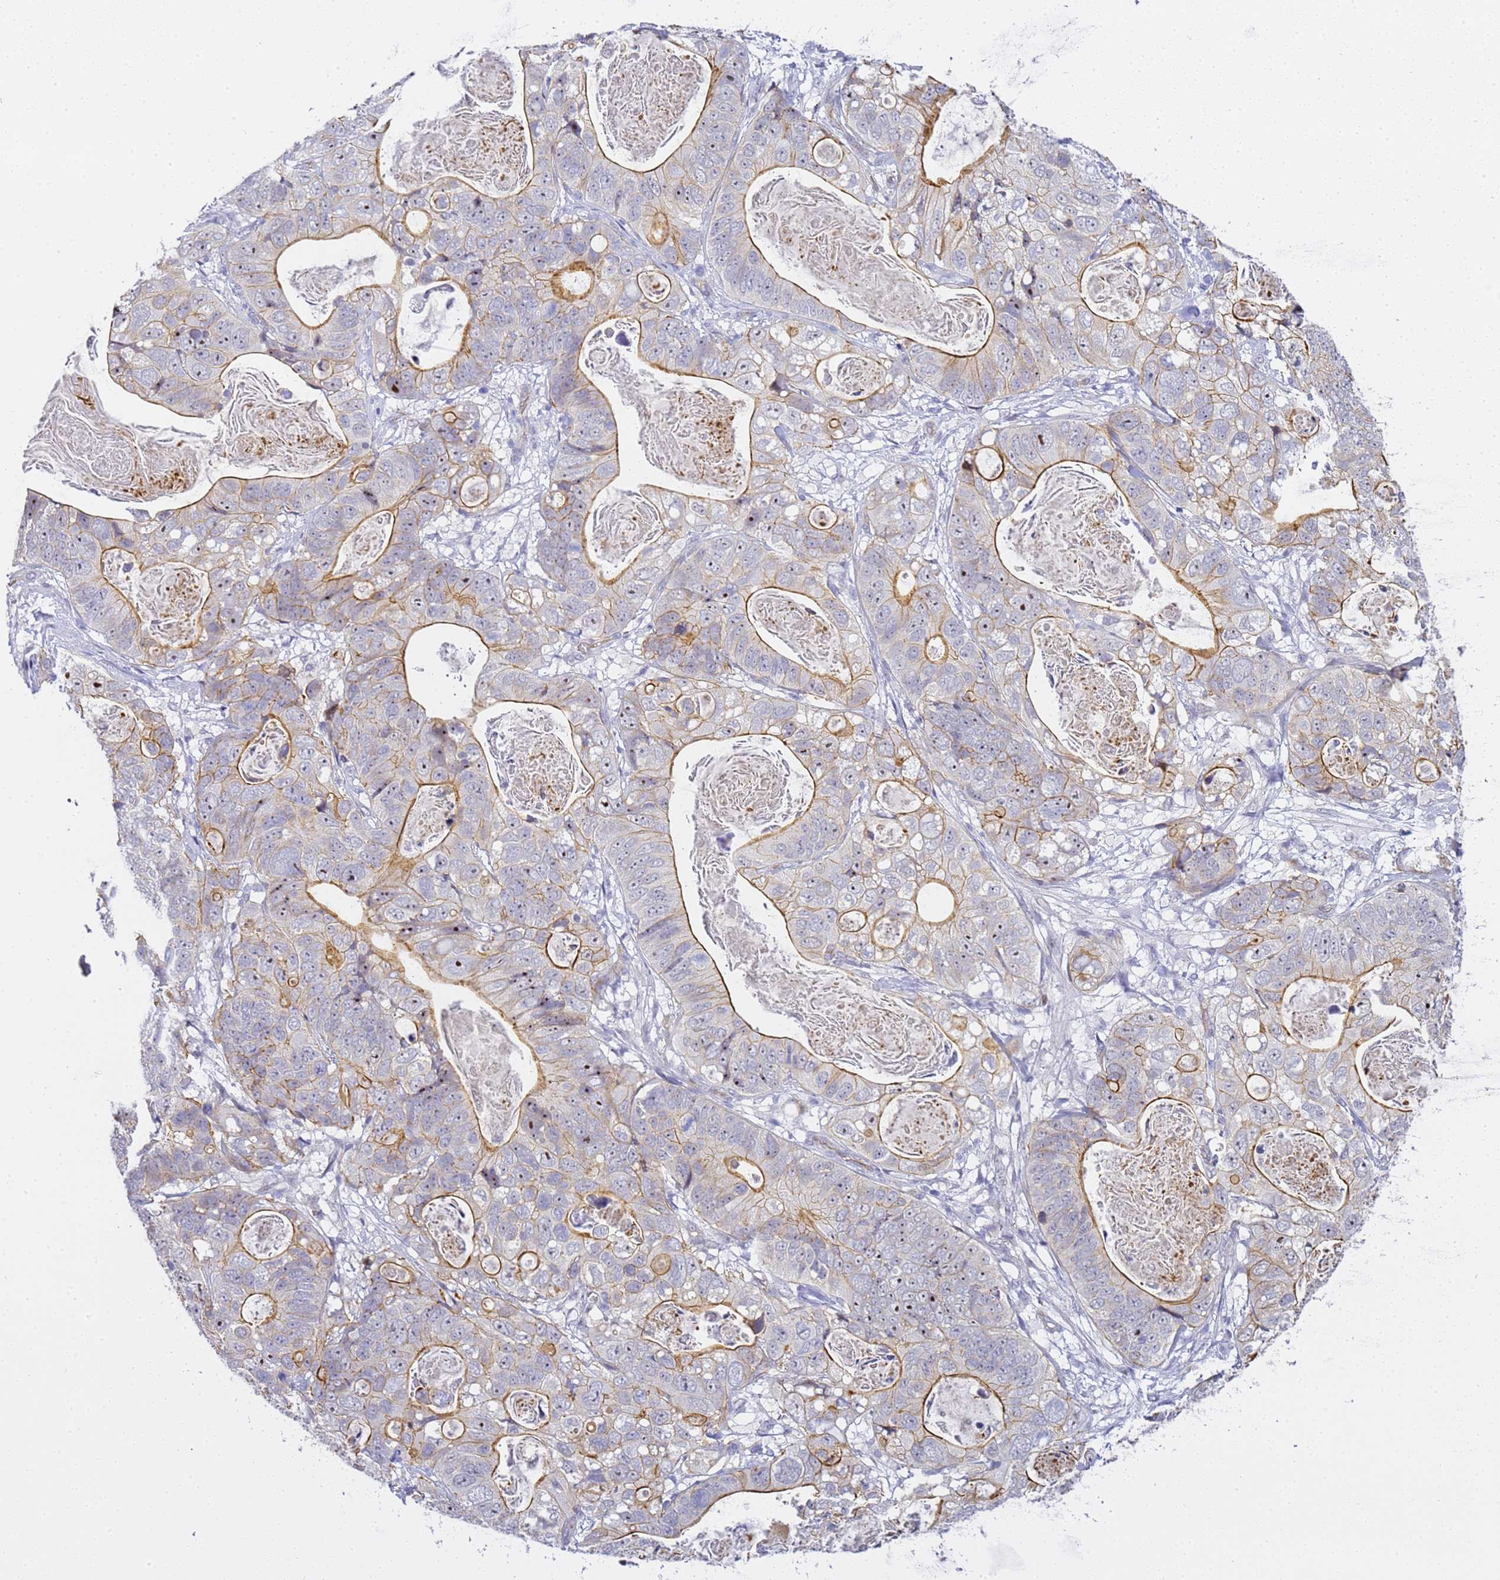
{"staining": {"intensity": "moderate", "quantity": "25%-75%", "location": "cytoplasmic/membranous"}, "tissue": "stomach cancer", "cell_type": "Tumor cells", "image_type": "cancer", "snomed": [{"axis": "morphology", "description": "Normal tissue, NOS"}, {"axis": "morphology", "description": "Adenocarcinoma, NOS"}, {"axis": "topography", "description": "Stomach"}], "caption": "Immunohistochemical staining of human stomach cancer shows medium levels of moderate cytoplasmic/membranous protein staining in about 25%-75% of tumor cells.", "gene": "GON4L", "patient": {"sex": "female", "age": 89}}